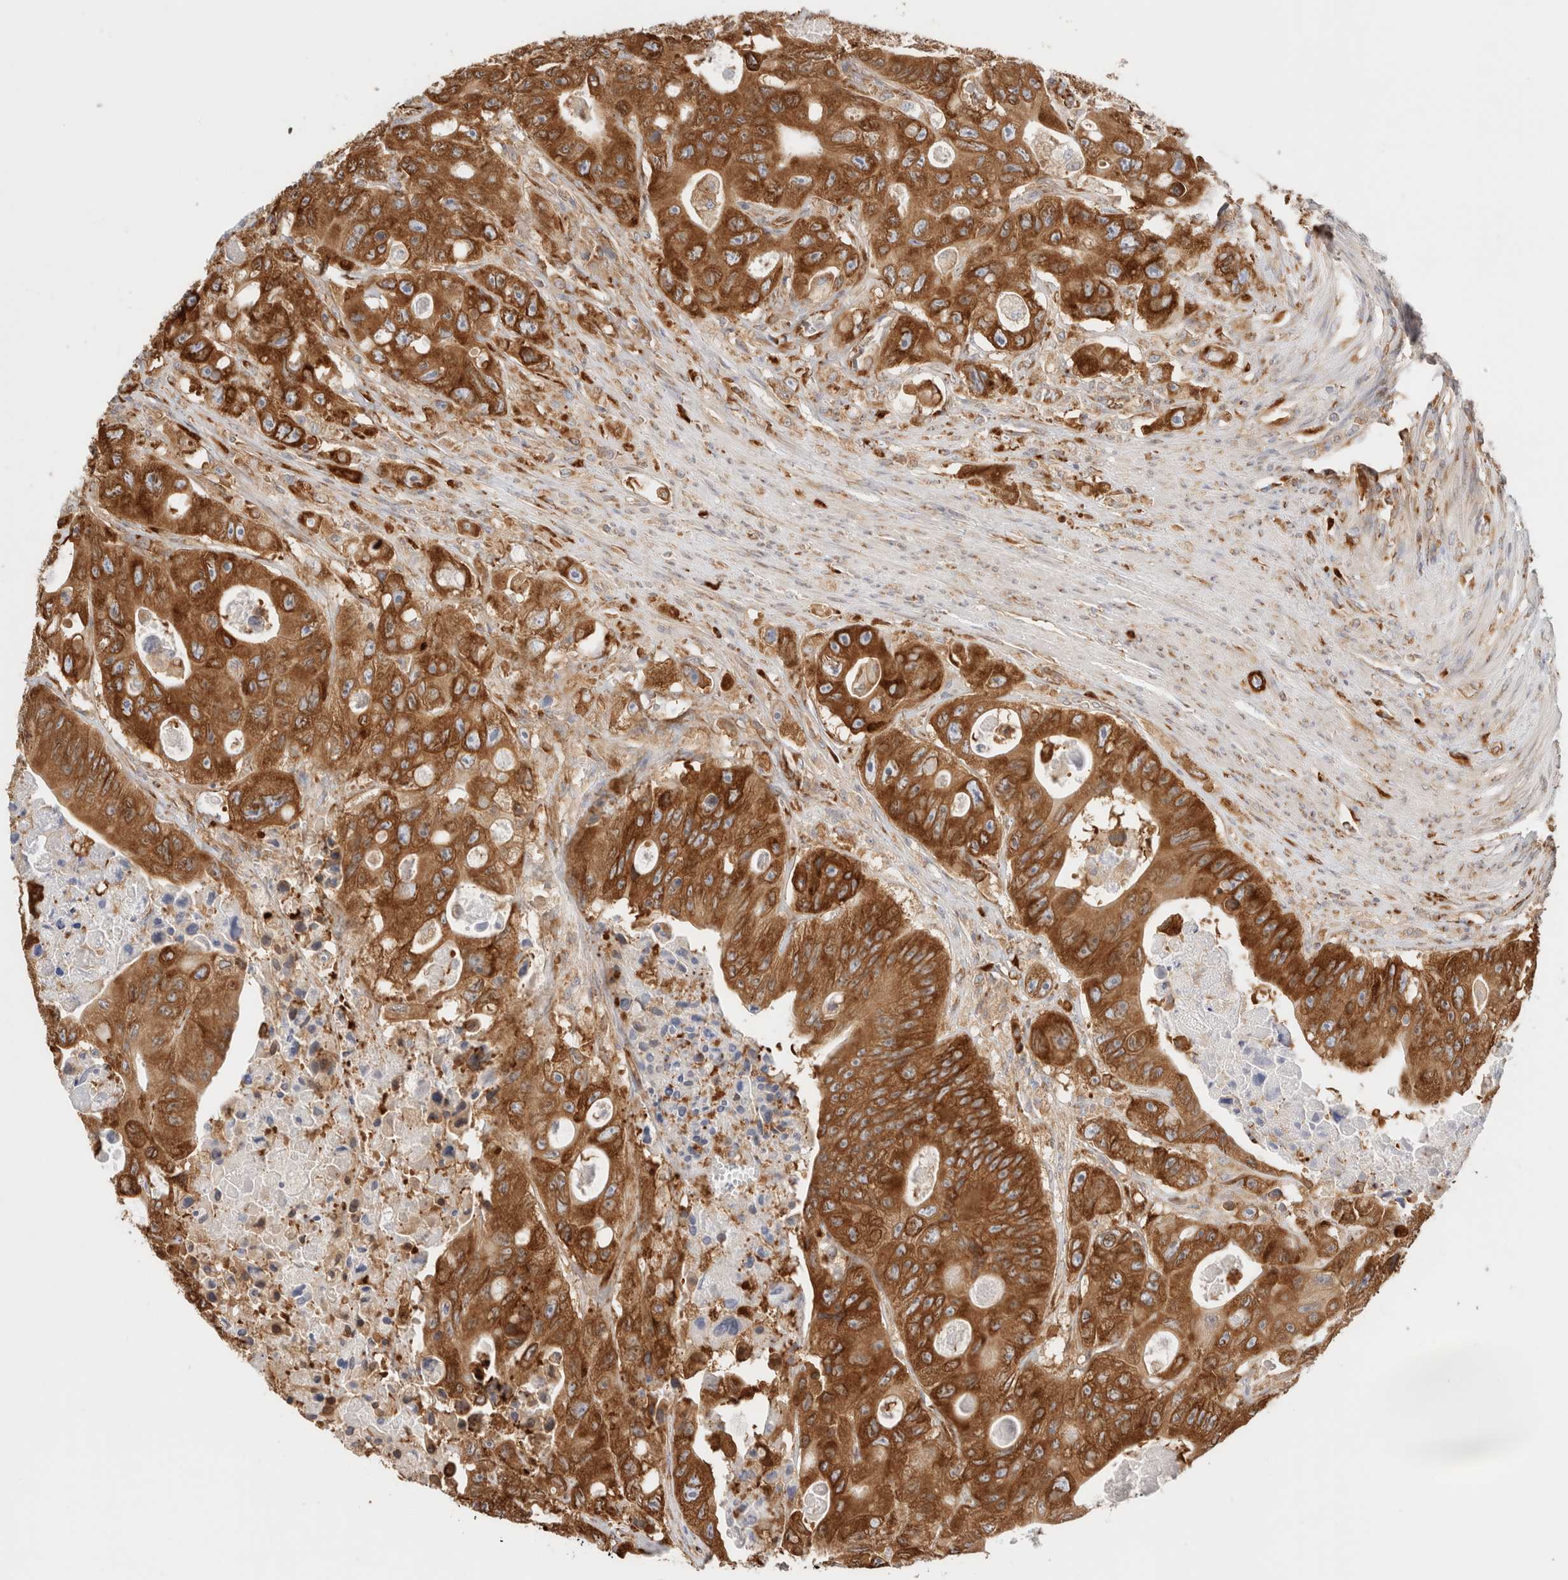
{"staining": {"intensity": "strong", "quantity": ">75%", "location": "cytoplasmic/membranous"}, "tissue": "colorectal cancer", "cell_type": "Tumor cells", "image_type": "cancer", "snomed": [{"axis": "morphology", "description": "Adenocarcinoma, NOS"}, {"axis": "topography", "description": "Colon"}], "caption": "A photomicrograph showing strong cytoplasmic/membranous staining in about >75% of tumor cells in colorectal cancer, as visualized by brown immunohistochemical staining.", "gene": "ZC2HC1A", "patient": {"sex": "female", "age": 46}}